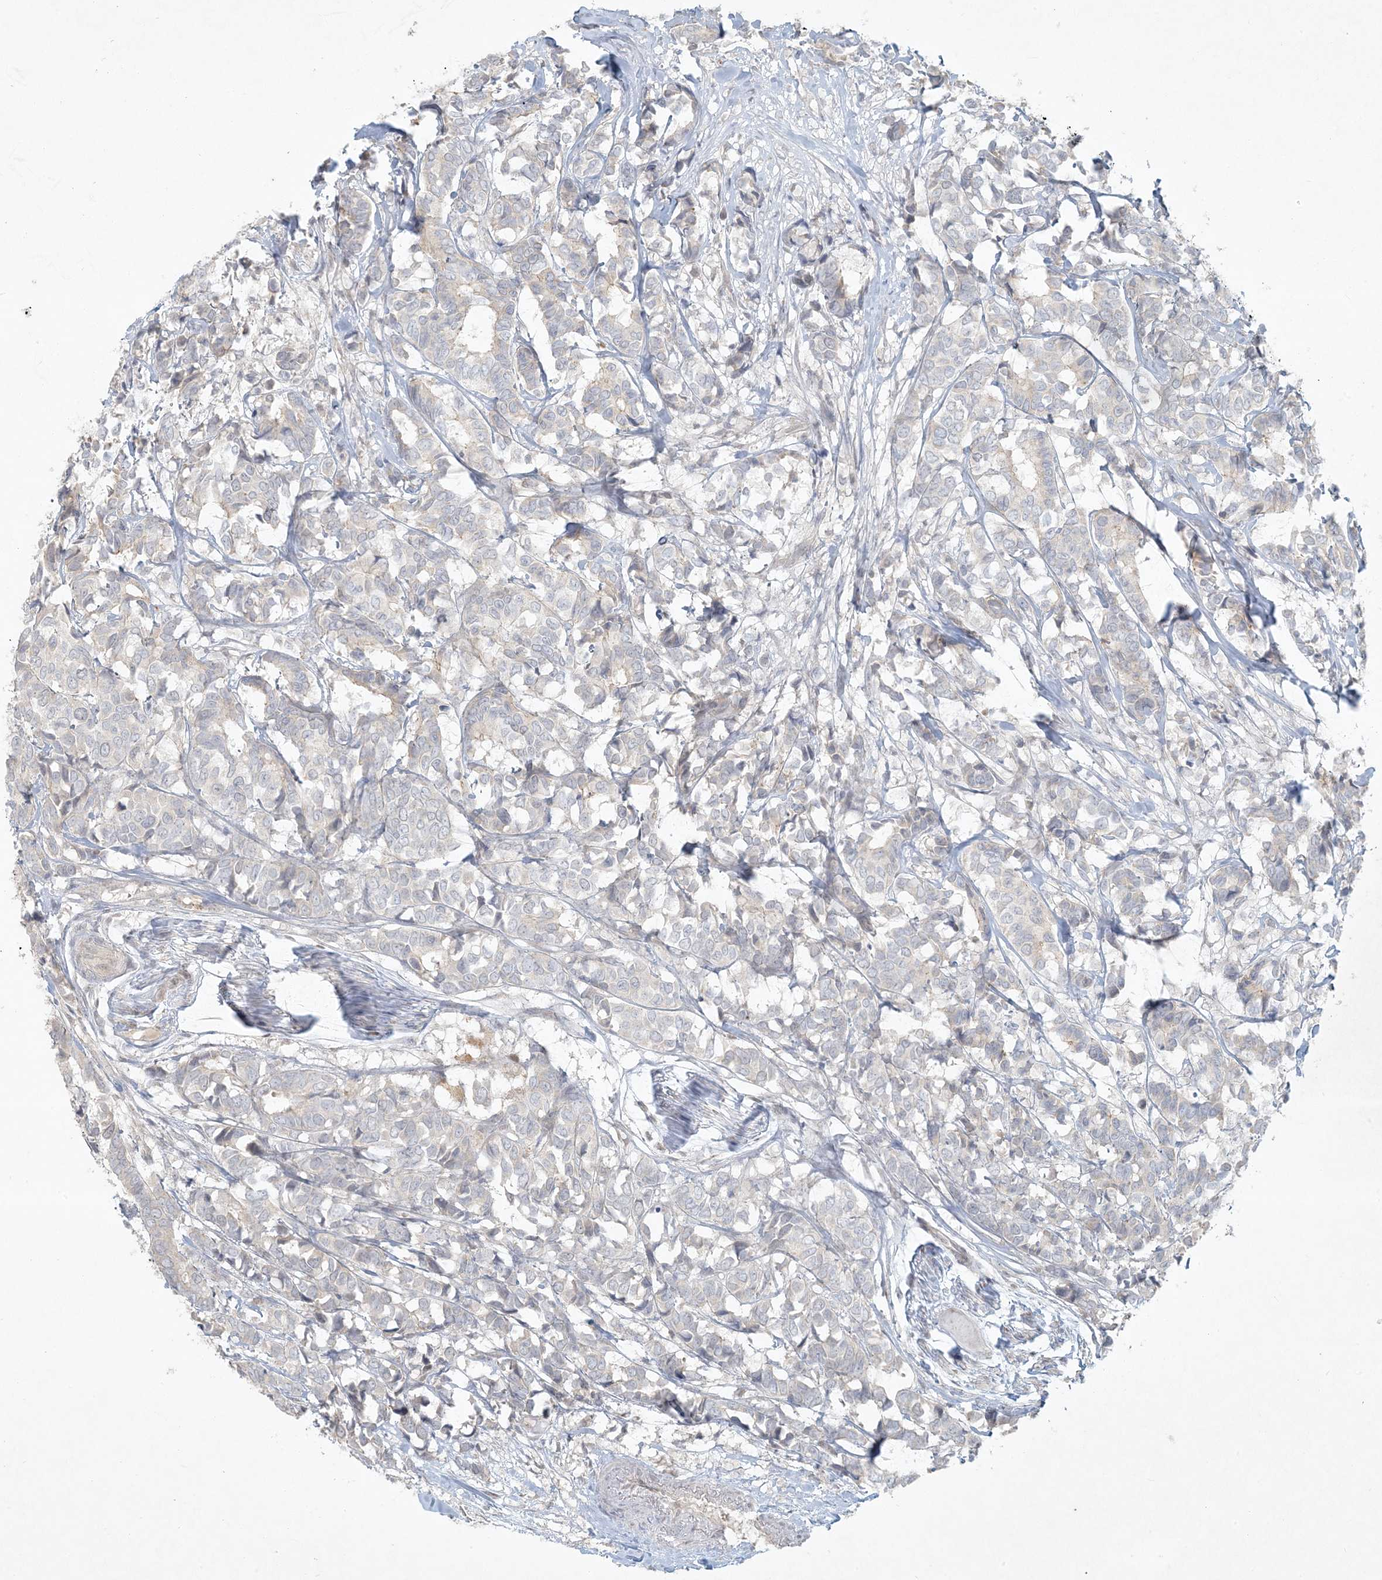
{"staining": {"intensity": "negative", "quantity": "none", "location": "none"}, "tissue": "breast cancer", "cell_type": "Tumor cells", "image_type": "cancer", "snomed": [{"axis": "morphology", "description": "Duct carcinoma"}, {"axis": "topography", "description": "Breast"}], "caption": "IHC micrograph of neoplastic tissue: invasive ductal carcinoma (breast) stained with DAB (3,3'-diaminobenzidine) demonstrates no significant protein expression in tumor cells.", "gene": "BCORL1", "patient": {"sex": "female", "age": 87}}